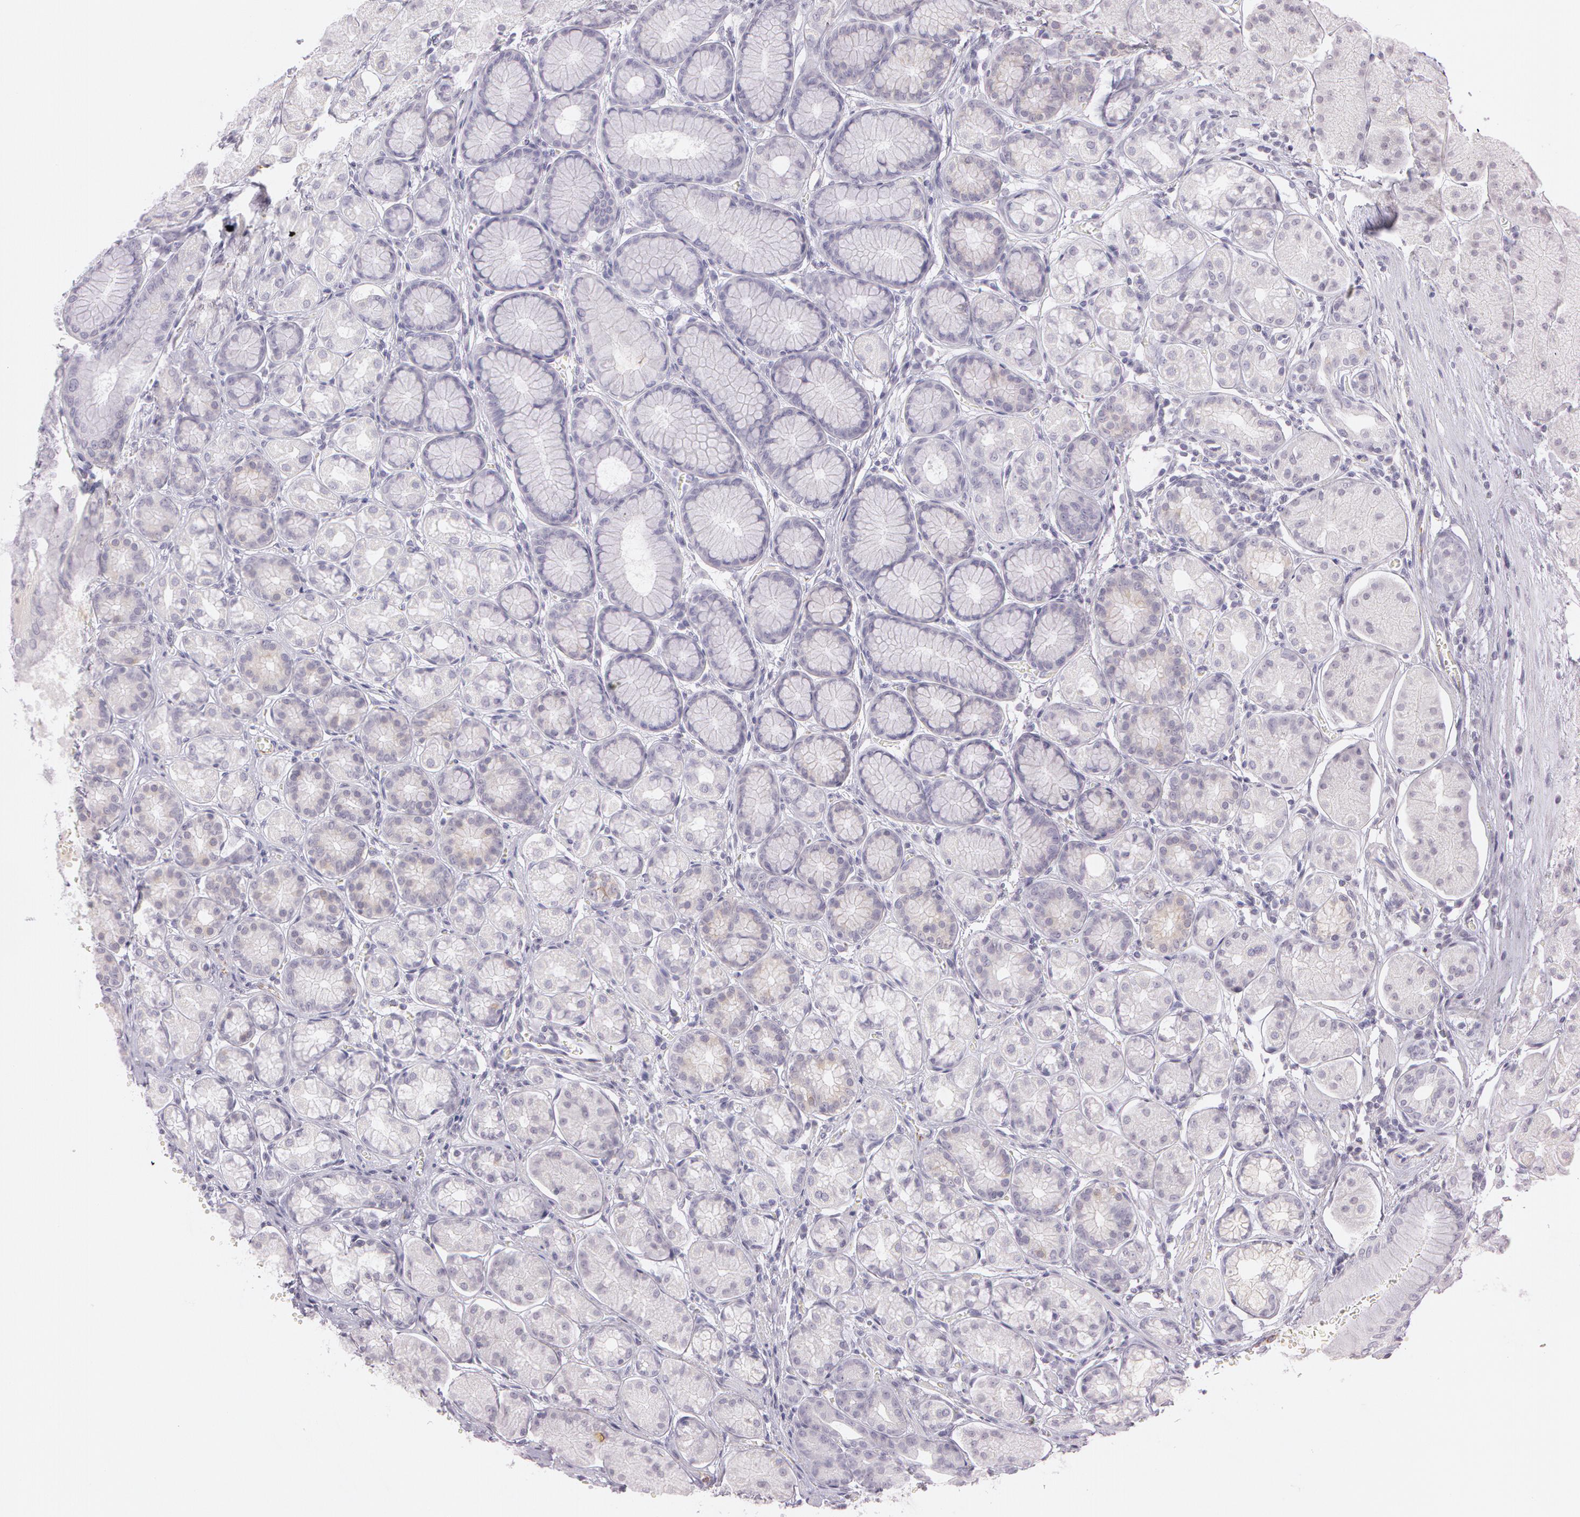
{"staining": {"intensity": "weak", "quantity": "<25%", "location": "none"}, "tissue": "stomach", "cell_type": "Glandular cells", "image_type": "normal", "snomed": [{"axis": "morphology", "description": "Normal tissue, NOS"}, {"axis": "topography", "description": "Stomach"}, {"axis": "topography", "description": "Stomach, lower"}], "caption": "DAB (3,3'-diaminobenzidine) immunohistochemical staining of benign stomach displays no significant expression in glandular cells. Nuclei are stained in blue.", "gene": "OTC", "patient": {"sex": "male", "age": 76}}